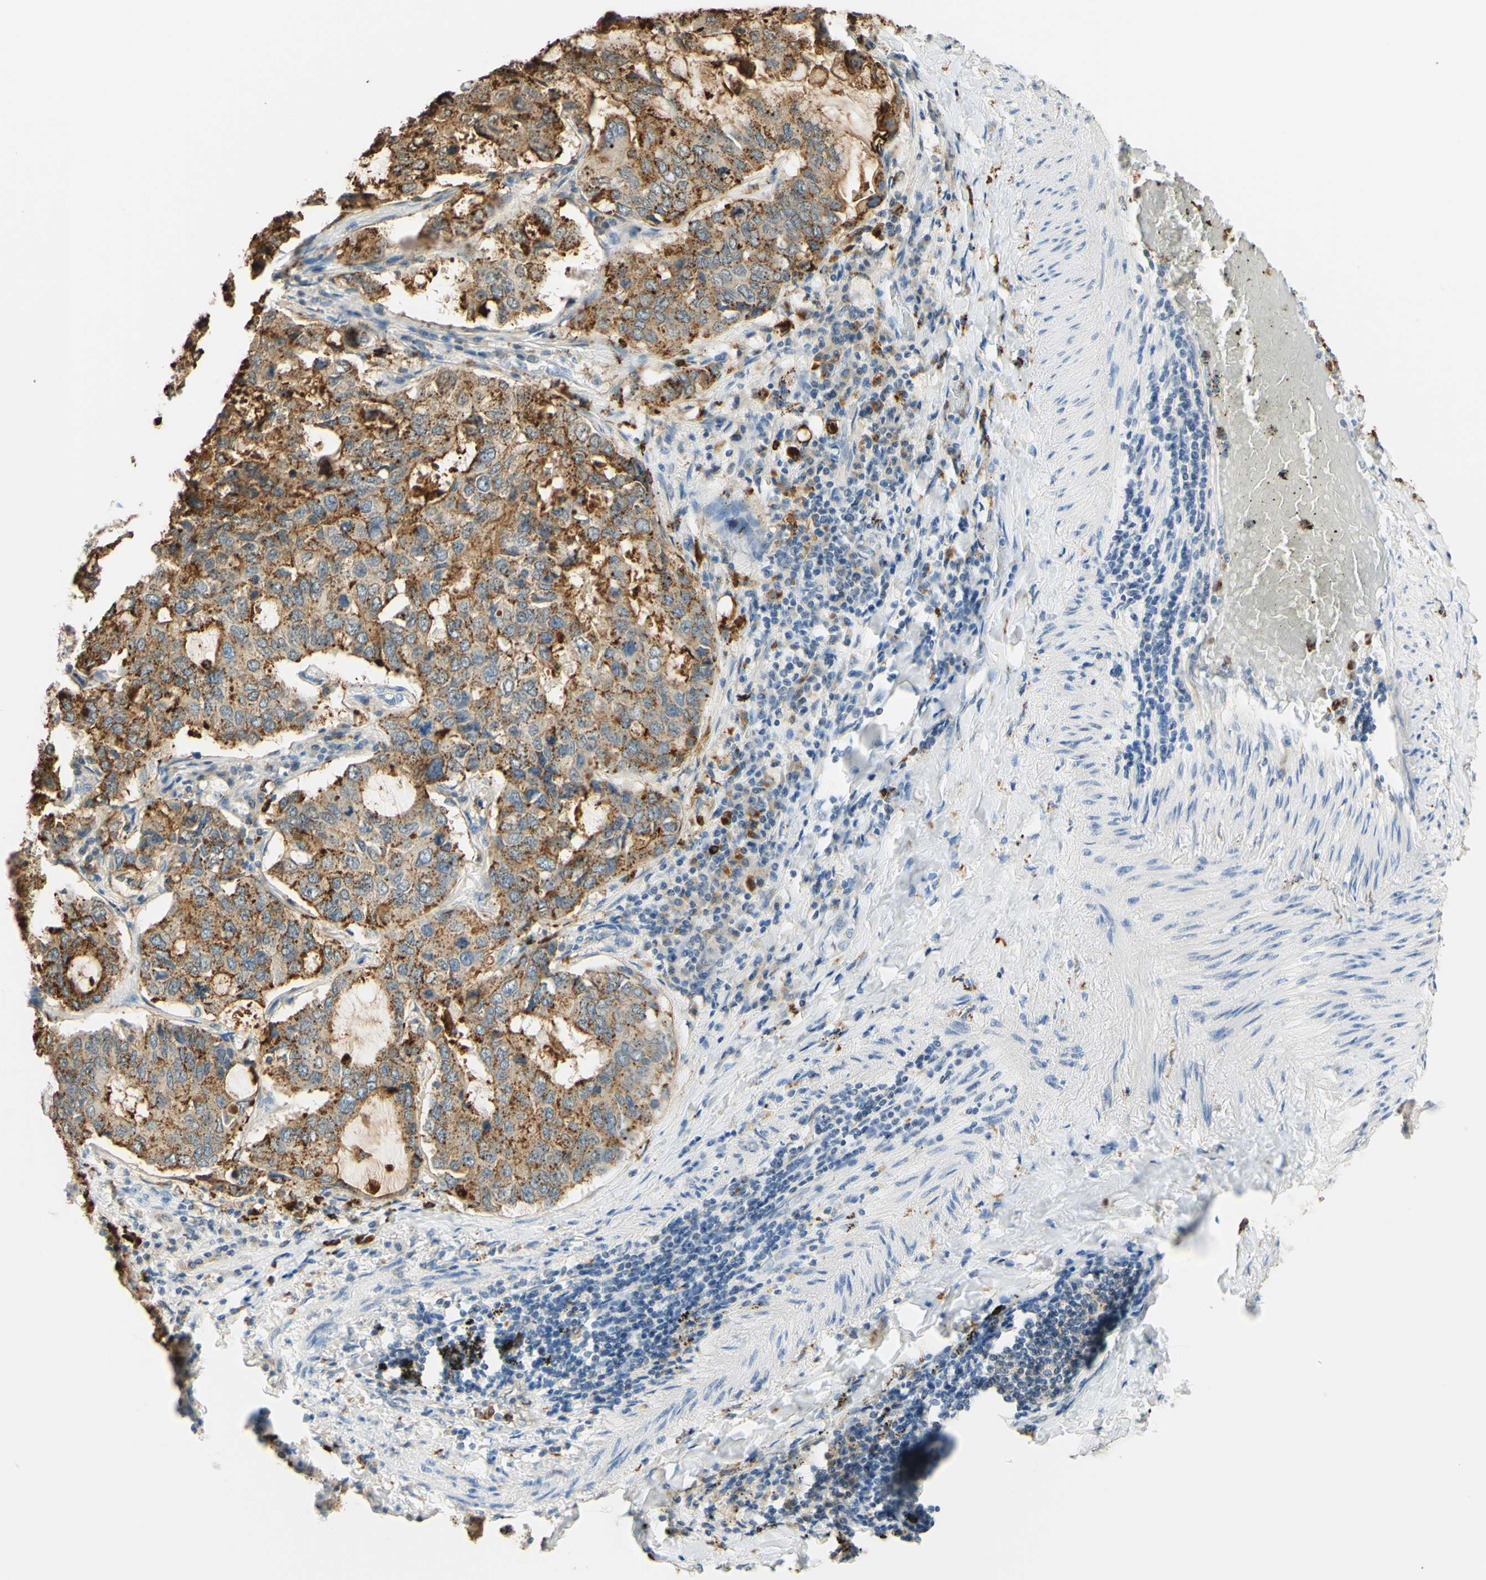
{"staining": {"intensity": "moderate", "quantity": ">75%", "location": "cytoplasmic/membranous"}, "tissue": "lung cancer", "cell_type": "Tumor cells", "image_type": "cancer", "snomed": [{"axis": "morphology", "description": "Adenocarcinoma, NOS"}, {"axis": "topography", "description": "Lung"}], "caption": "Protein expression analysis of human lung cancer reveals moderate cytoplasmic/membranous expression in approximately >75% of tumor cells. The staining was performed using DAB, with brown indicating positive protein expression. Nuclei are stained blue with hematoxylin.", "gene": "TREM2", "patient": {"sex": "male", "age": 64}}